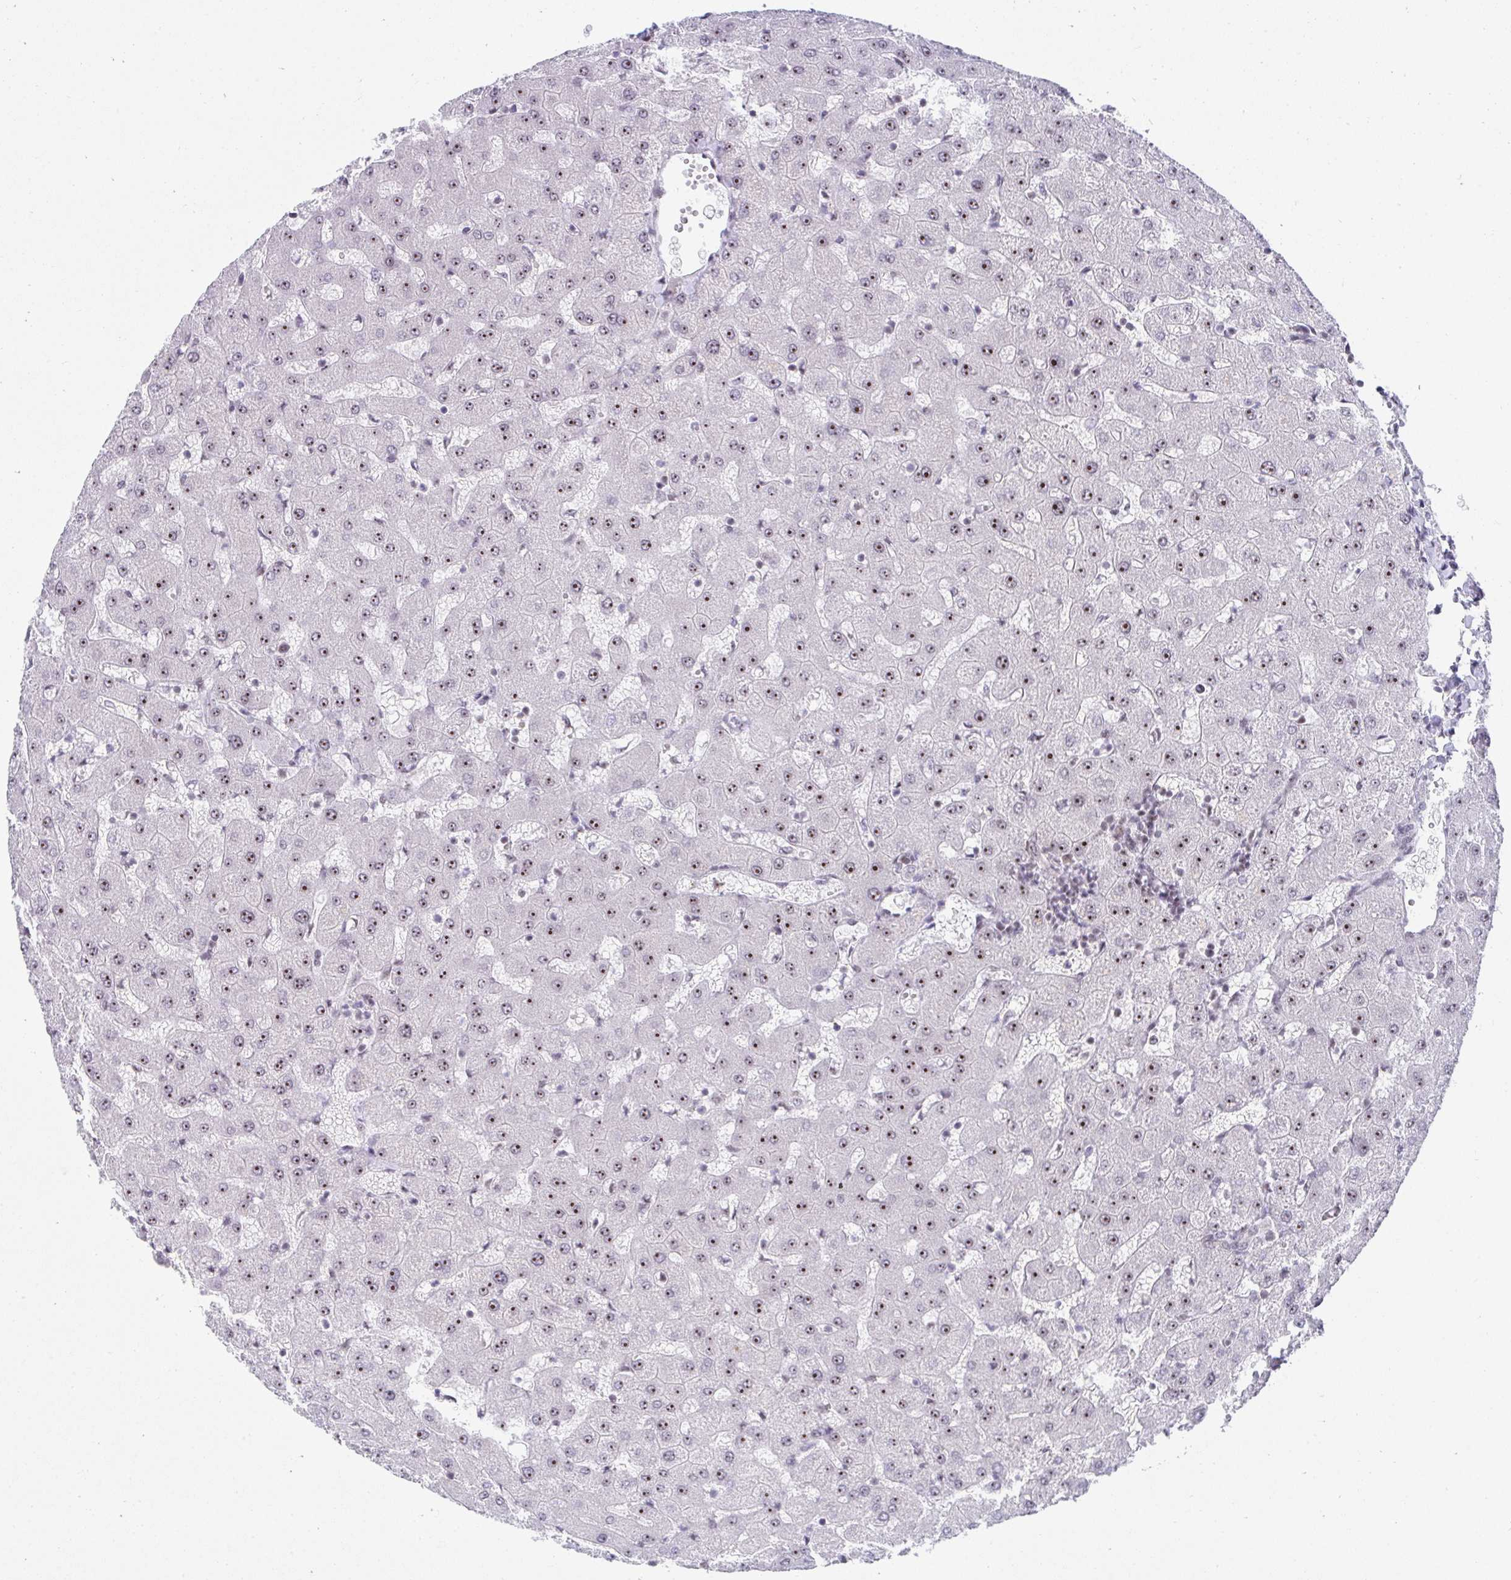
{"staining": {"intensity": "moderate", "quantity": "<25%", "location": "nuclear"}, "tissue": "liver", "cell_type": "Cholangiocytes", "image_type": "normal", "snomed": [{"axis": "morphology", "description": "Normal tissue, NOS"}, {"axis": "topography", "description": "Liver"}], "caption": "Protein expression analysis of unremarkable human liver reveals moderate nuclear staining in approximately <25% of cholangiocytes. Using DAB (brown) and hematoxylin (blue) stains, captured at high magnification using brightfield microscopy.", "gene": "HIRA", "patient": {"sex": "female", "age": 63}}